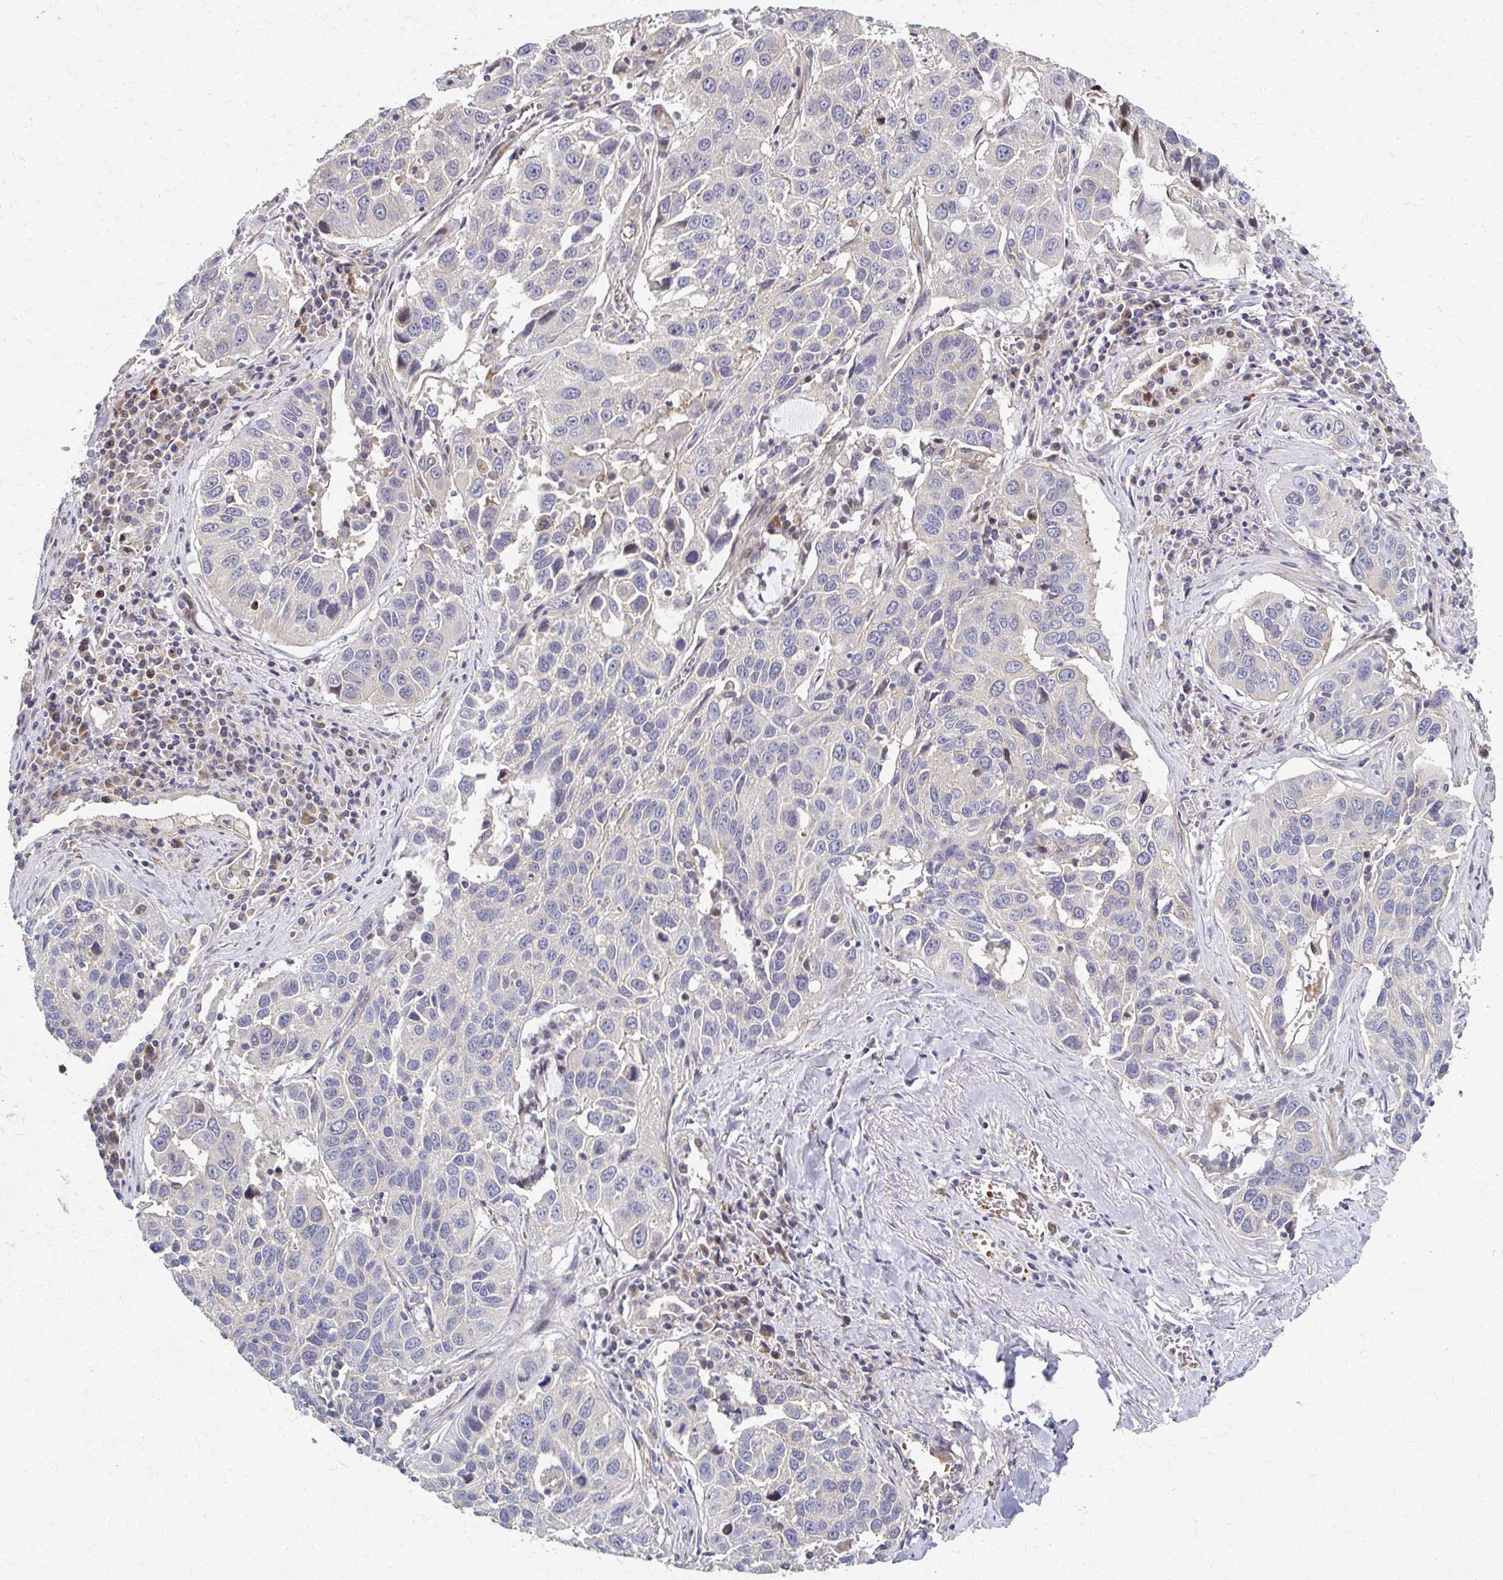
{"staining": {"intensity": "negative", "quantity": "none", "location": "none"}, "tissue": "lung cancer", "cell_type": "Tumor cells", "image_type": "cancer", "snomed": [{"axis": "morphology", "description": "Squamous cell carcinoma, NOS"}, {"axis": "topography", "description": "Lung"}], "caption": "Tumor cells are negative for brown protein staining in squamous cell carcinoma (lung). The staining is performed using DAB brown chromogen with nuclei counter-stained in using hematoxylin.", "gene": "SKA2", "patient": {"sex": "female", "age": 61}}